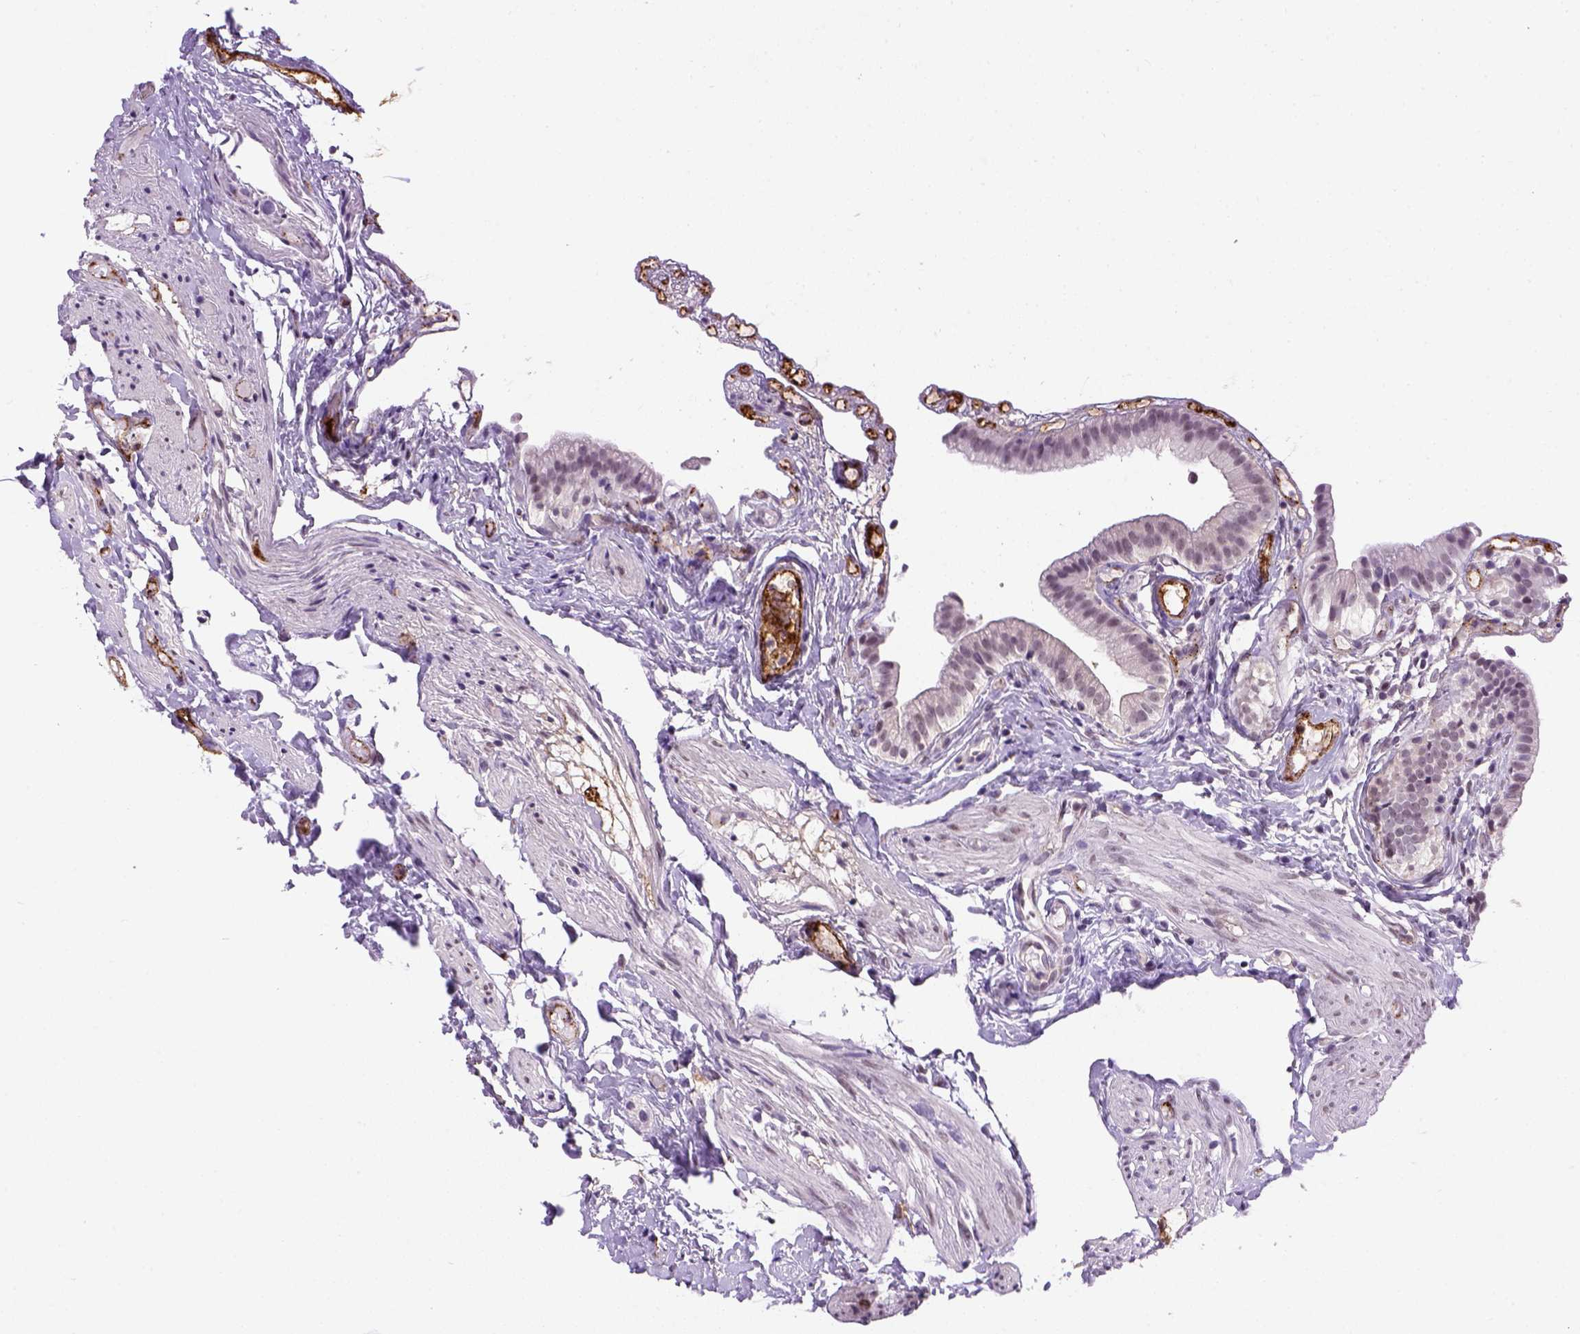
{"staining": {"intensity": "negative", "quantity": "none", "location": "none"}, "tissue": "gallbladder", "cell_type": "Glandular cells", "image_type": "normal", "snomed": [{"axis": "morphology", "description": "Normal tissue, NOS"}, {"axis": "topography", "description": "Gallbladder"}], "caption": "The histopathology image exhibits no staining of glandular cells in benign gallbladder.", "gene": "VWF", "patient": {"sex": "female", "age": 47}}